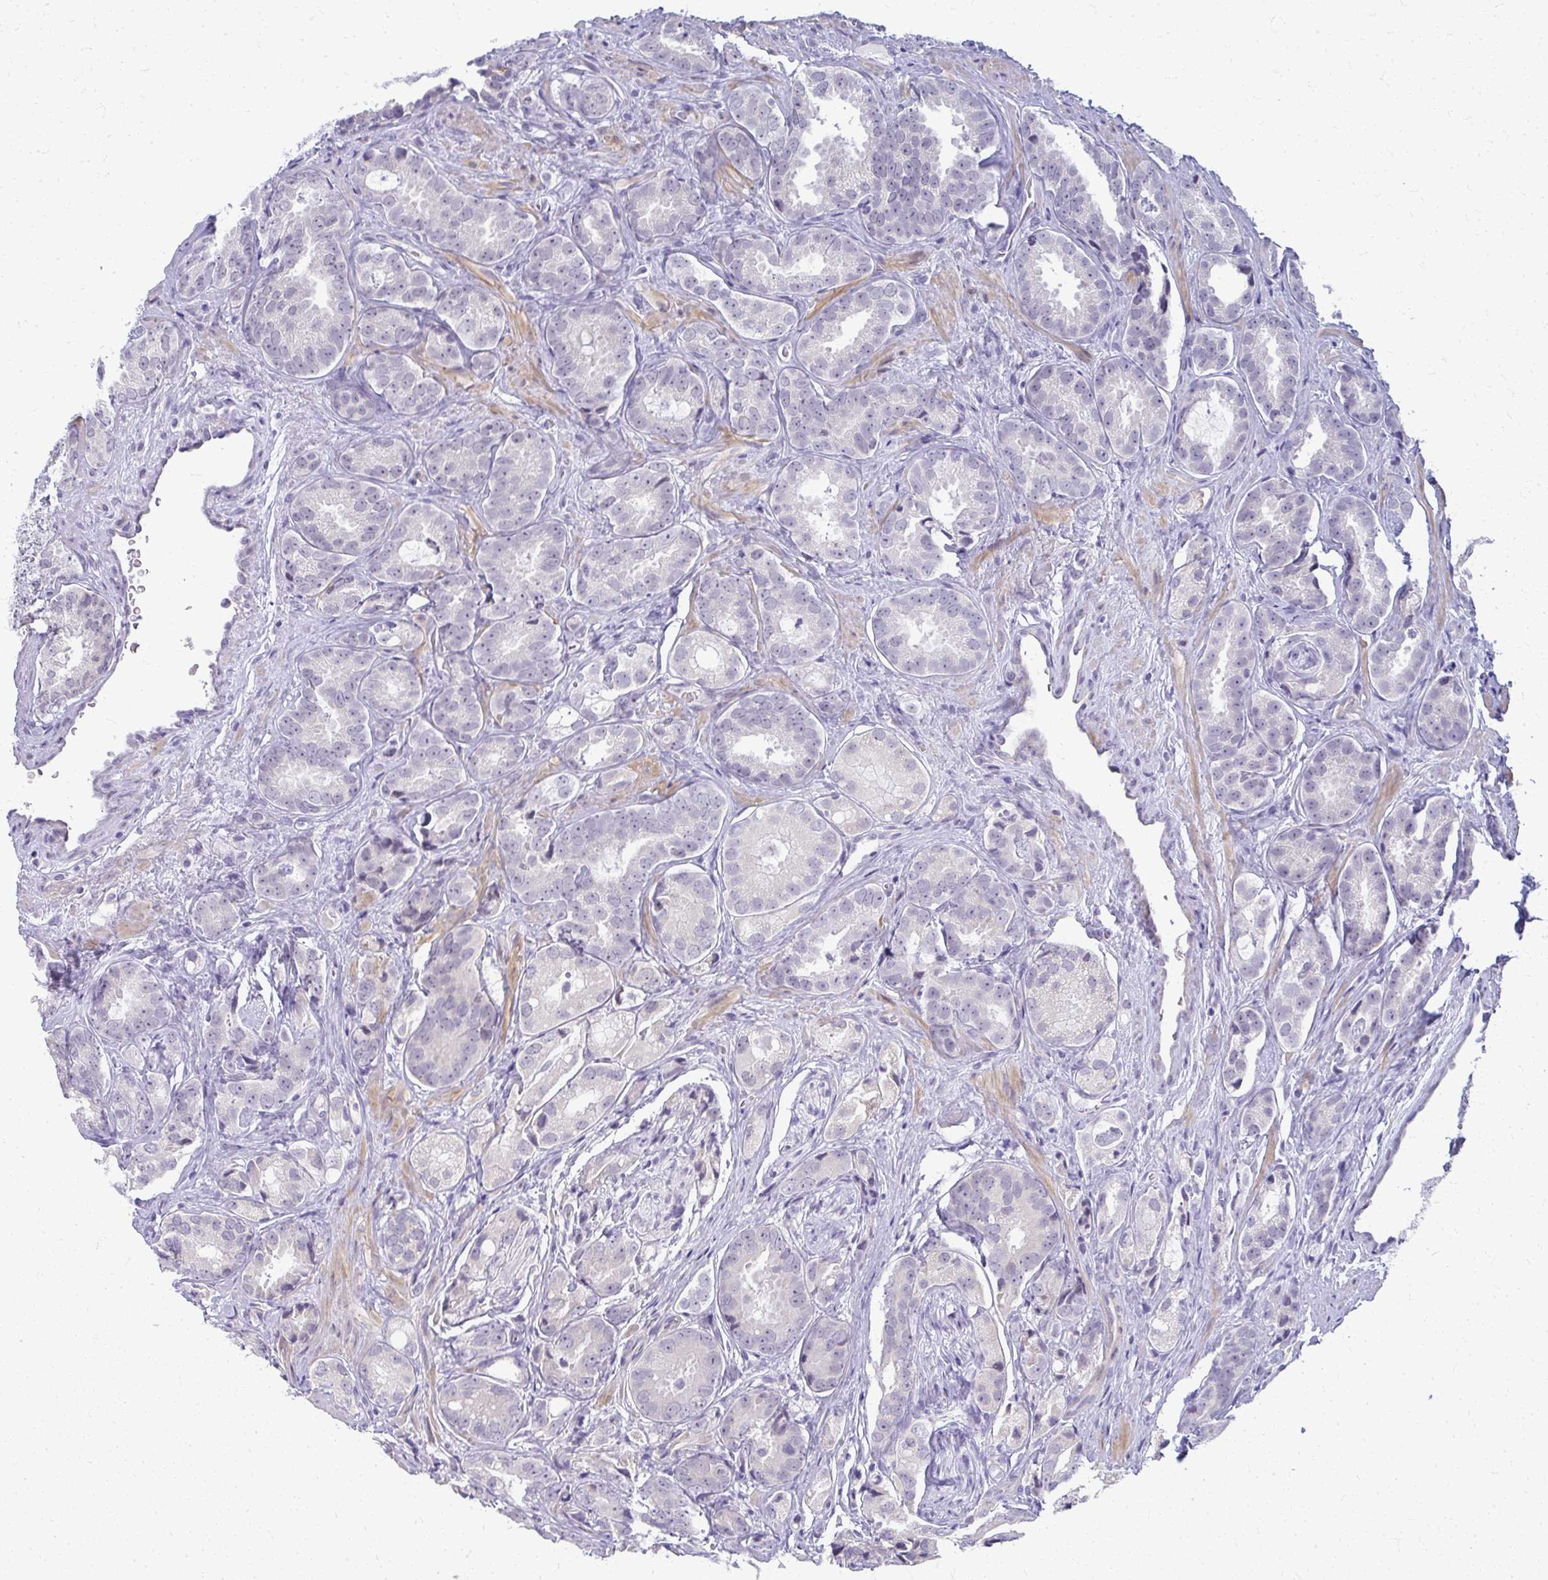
{"staining": {"intensity": "negative", "quantity": "none", "location": "none"}, "tissue": "prostate cancer", "cell_type": "Tumor cells", "image_type": "cancer", "snomed": [{"axis": "morphology", "description": "Adenocarcinoma, High grade"}, {"axis": "topography", "description": "Prostate"}], "caption": "Immunohistochemical staining of prostate adenocarcinoma (high-grade) displays no significant positivity in tumor cells.", "gene": "TEX33", "patient": {"sex": "male", "age": 71}}